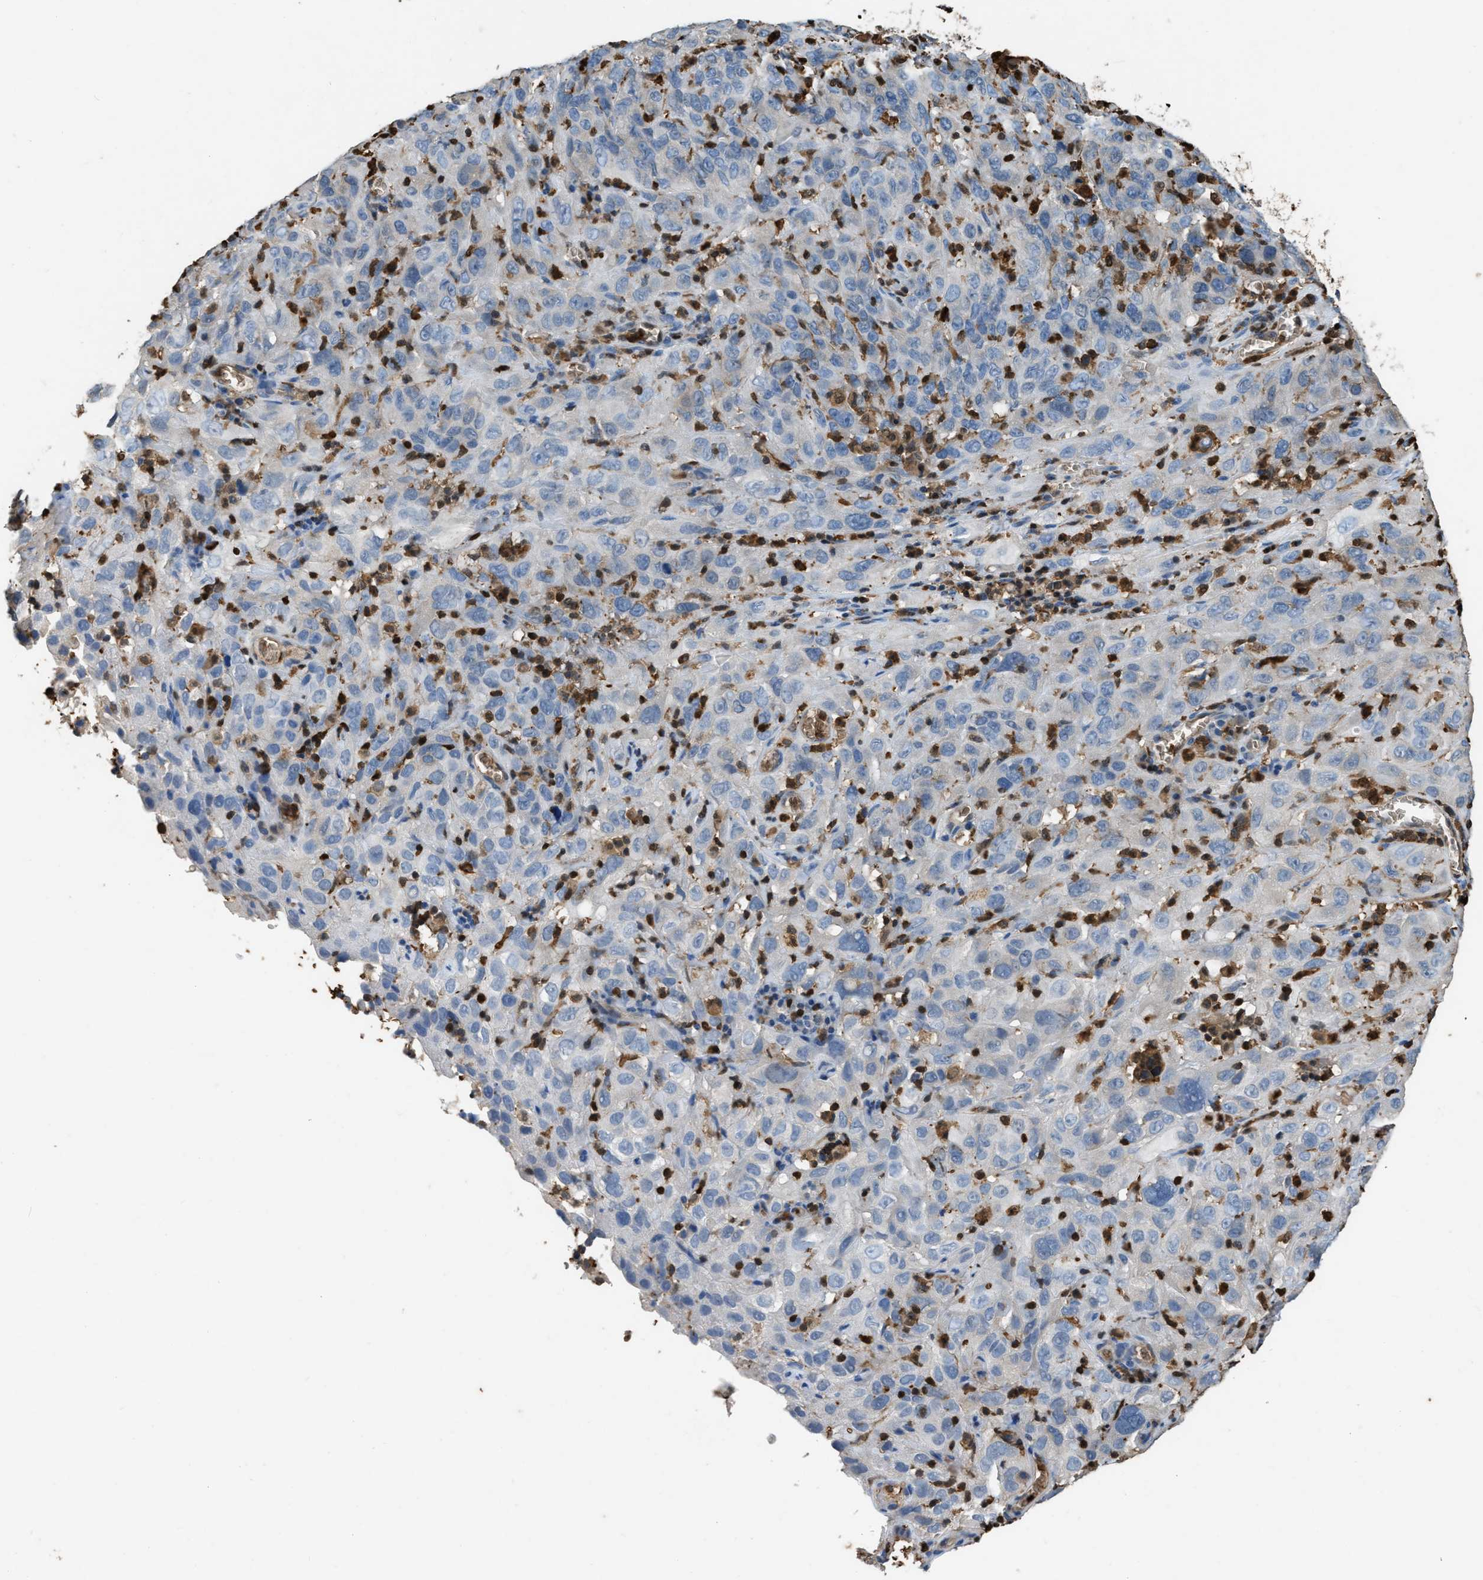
{"staining": {"intensity": "negative", "quantity": "none", "location": "none"}, "tissue": "cervical cancer", "cell_type": "Tumor cells", "image_type": "cancer", "snomed": [{"axis": "morphology", "description": "Squamous cell carcinoma, NOS"}, {"axis": "topography", "description": "Cervix"}], "caption": "Cervical cancer stained for a protein using immunohistochemistry reveals no positivity tumor cells.", "gene": "ARHGDIB", "patient": {"sex": "female", "age": 32}}